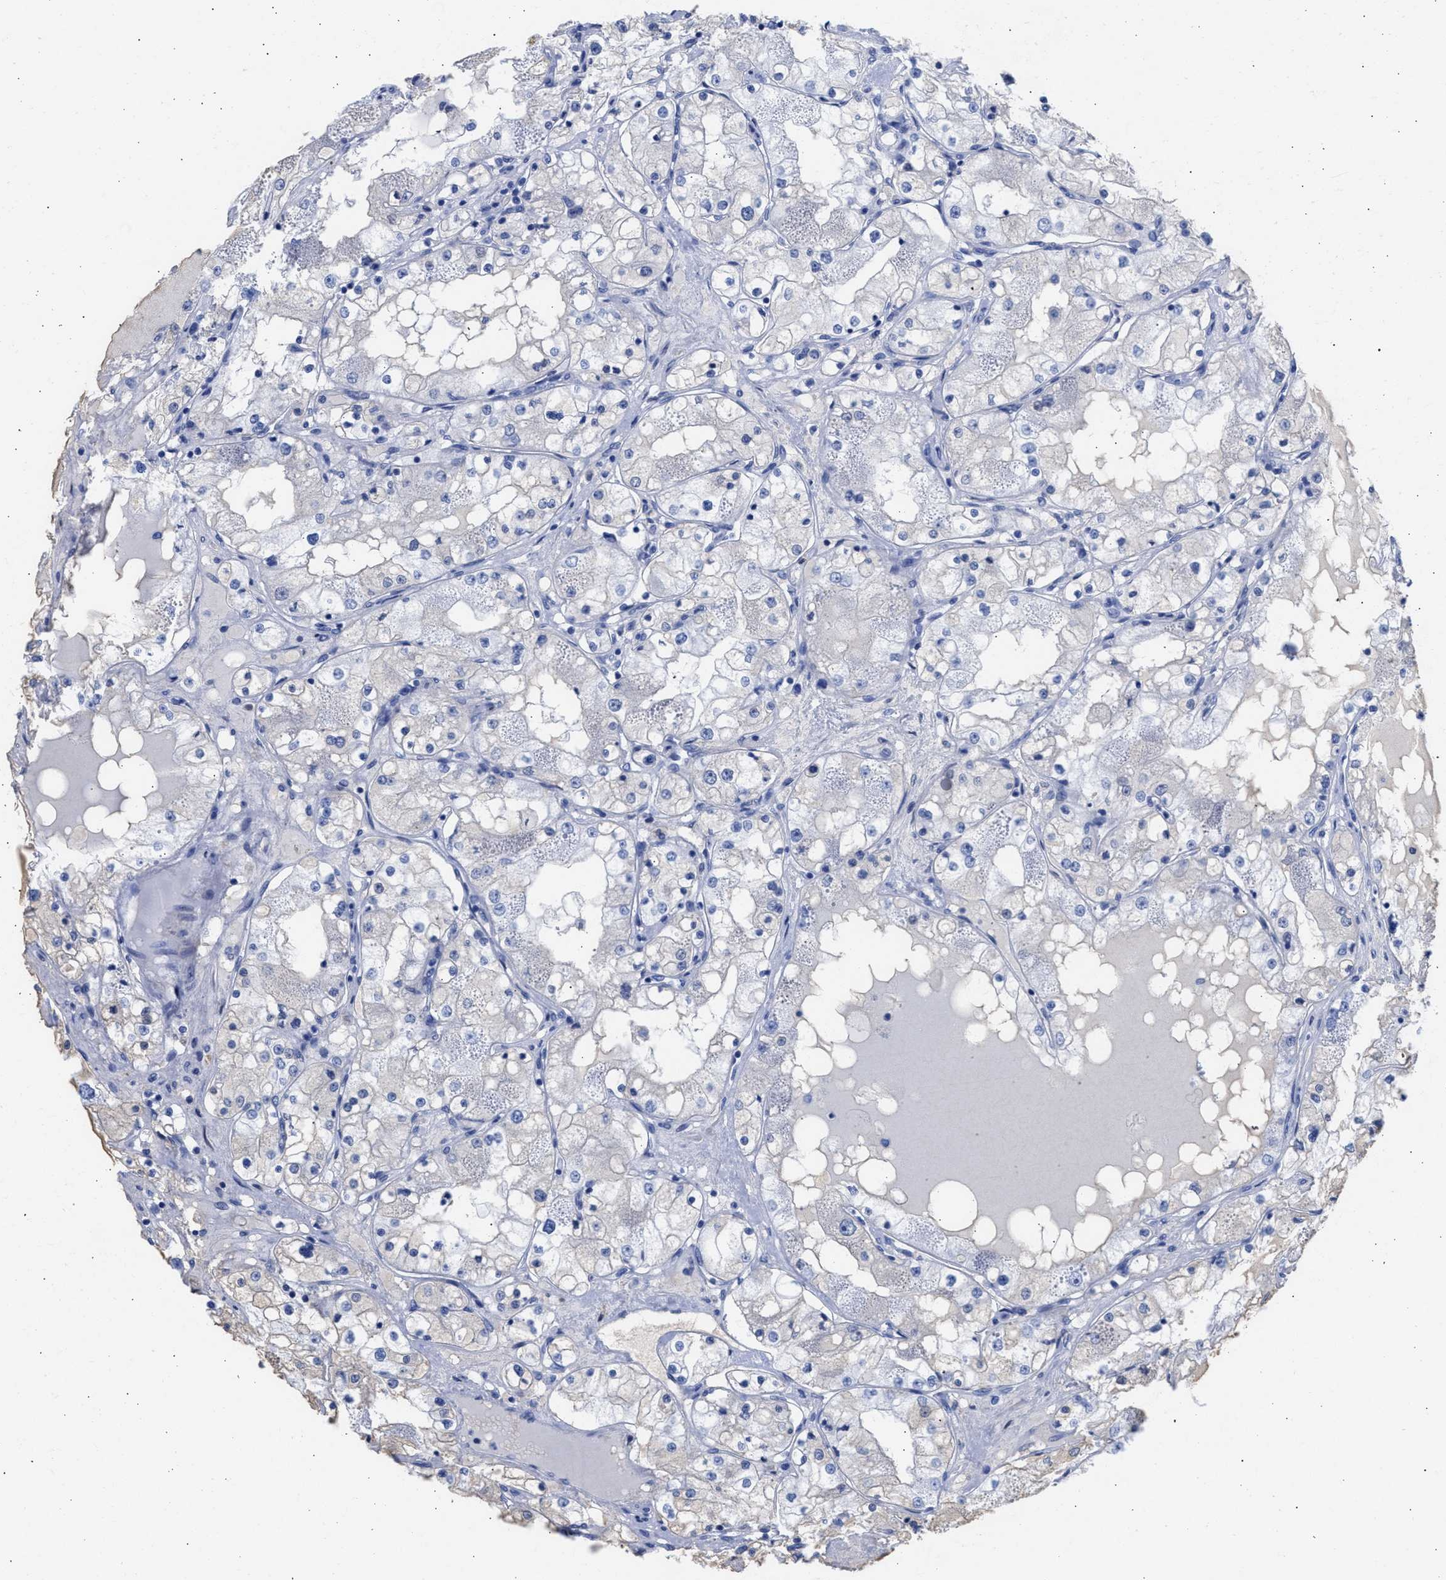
{"staining": {"intensity": "negative", "quantity": "none", "location": "none"}, "tissue": "renal cancer", "cell_type": "Tumor cells", "image_type": "cancer", "snomed": [{"axis": "morphology", "description": "Adenocarcinoma, NOS"}, {"axis": "topography", "description": "Kidney"}], "caption": "IHC photomicrograph of renal cancer (adenocarcinoma) stained for a protein (brown), which exhibits no staining in tumor cells.", "gene": "RSPH1", "patient": {"sex": "male", "age": 68}}